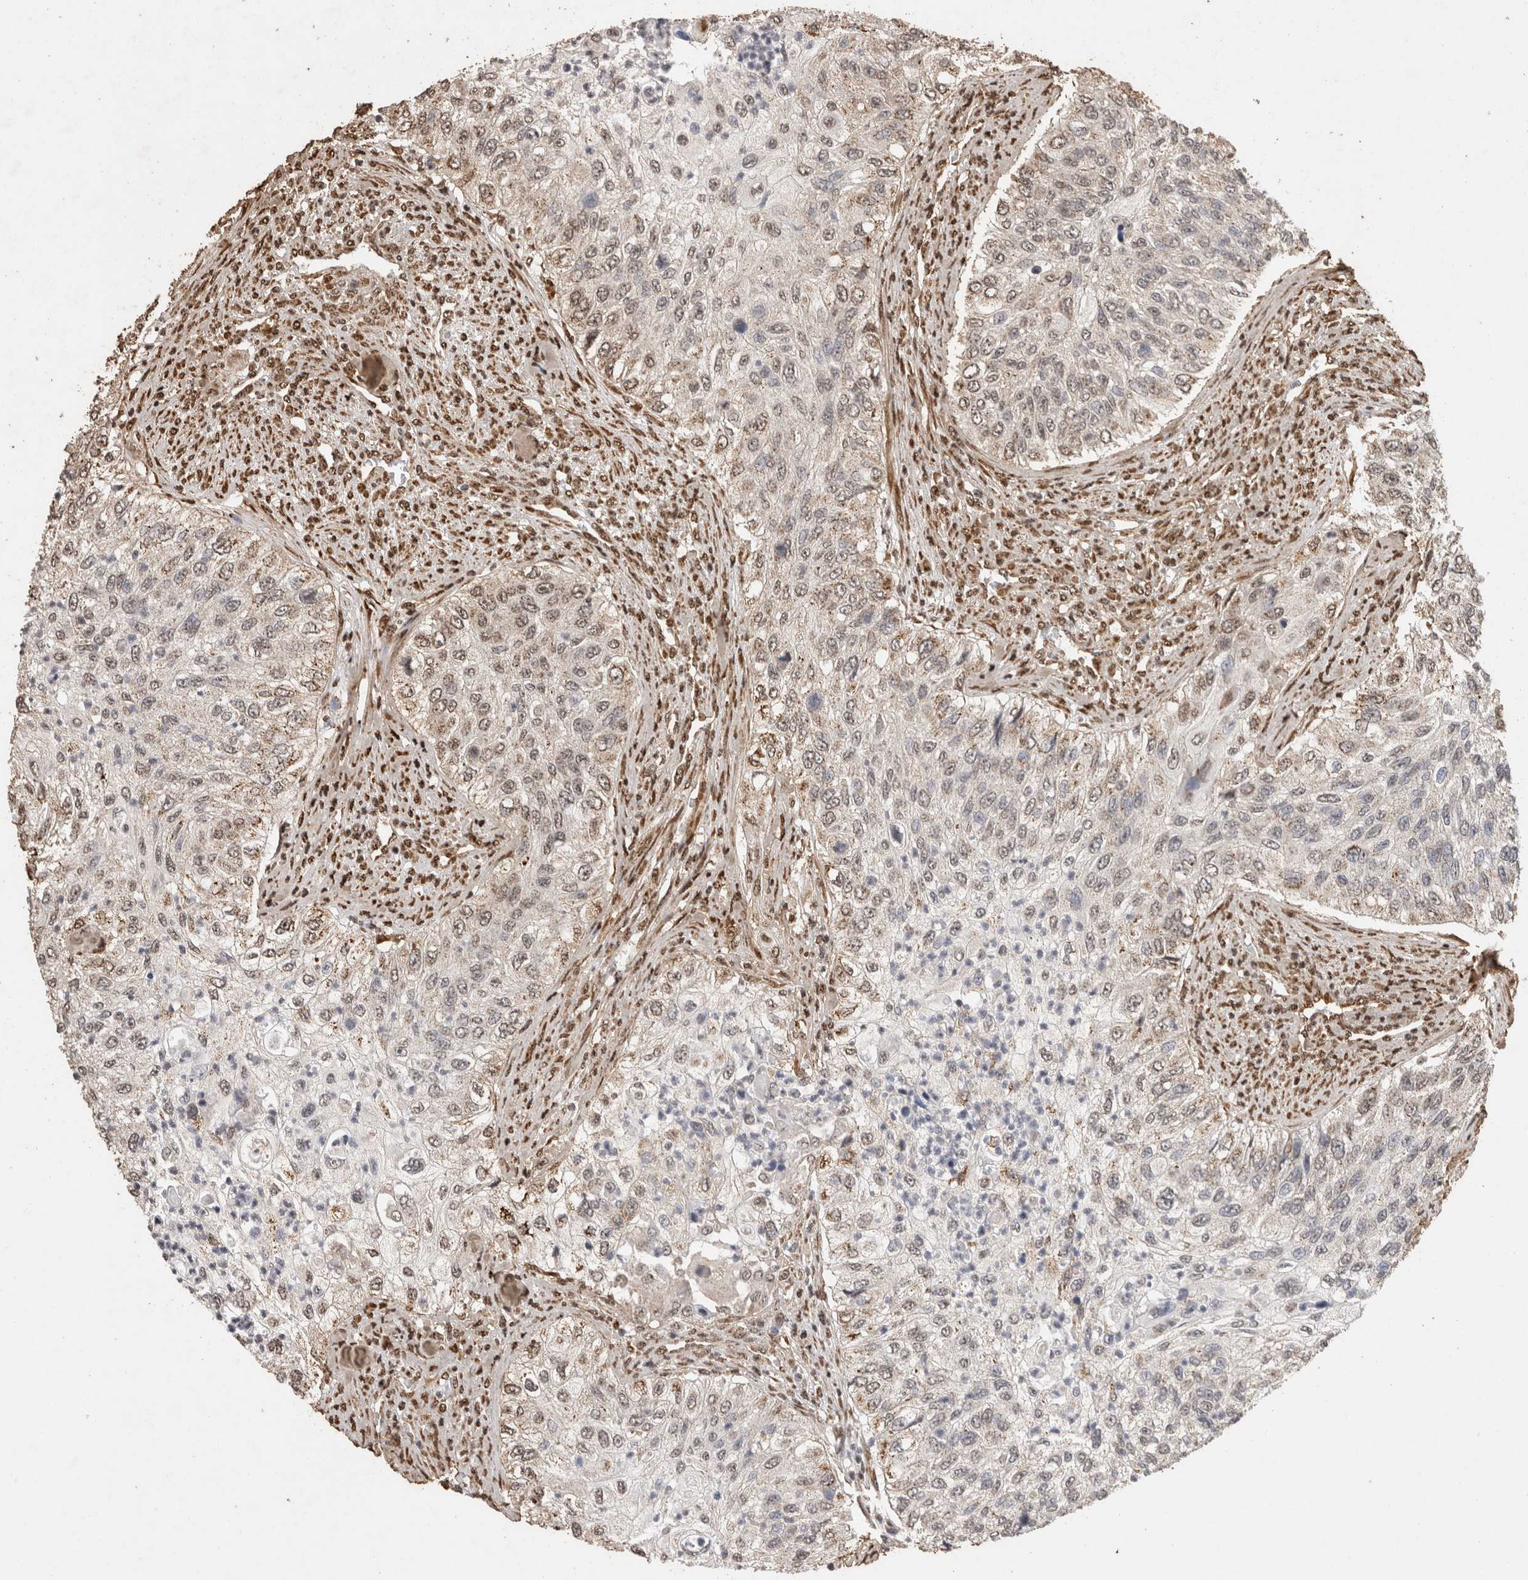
{"staining": {"intensity": "moderate", "quantity": "<25%", "location": "cytoplasmic/membranous,nuclear"}, "tissue": "urothelial cancer", "cell_type": "Tumor cells", "image_type": "cancer", "snomed": [{"axis": "morphology", "description": "Urothelial carcinoma, High grade"}, {"axis": "topography", "description": "Urinary bladder"}], "caption": "A brown stain shows moderate cytoplasmic/membranous and nuclear staining of a protein in human urothelial cancer tumor cells.", "gene": "C1QTNF5", "patient": {"sex": "female", "age": 60}}